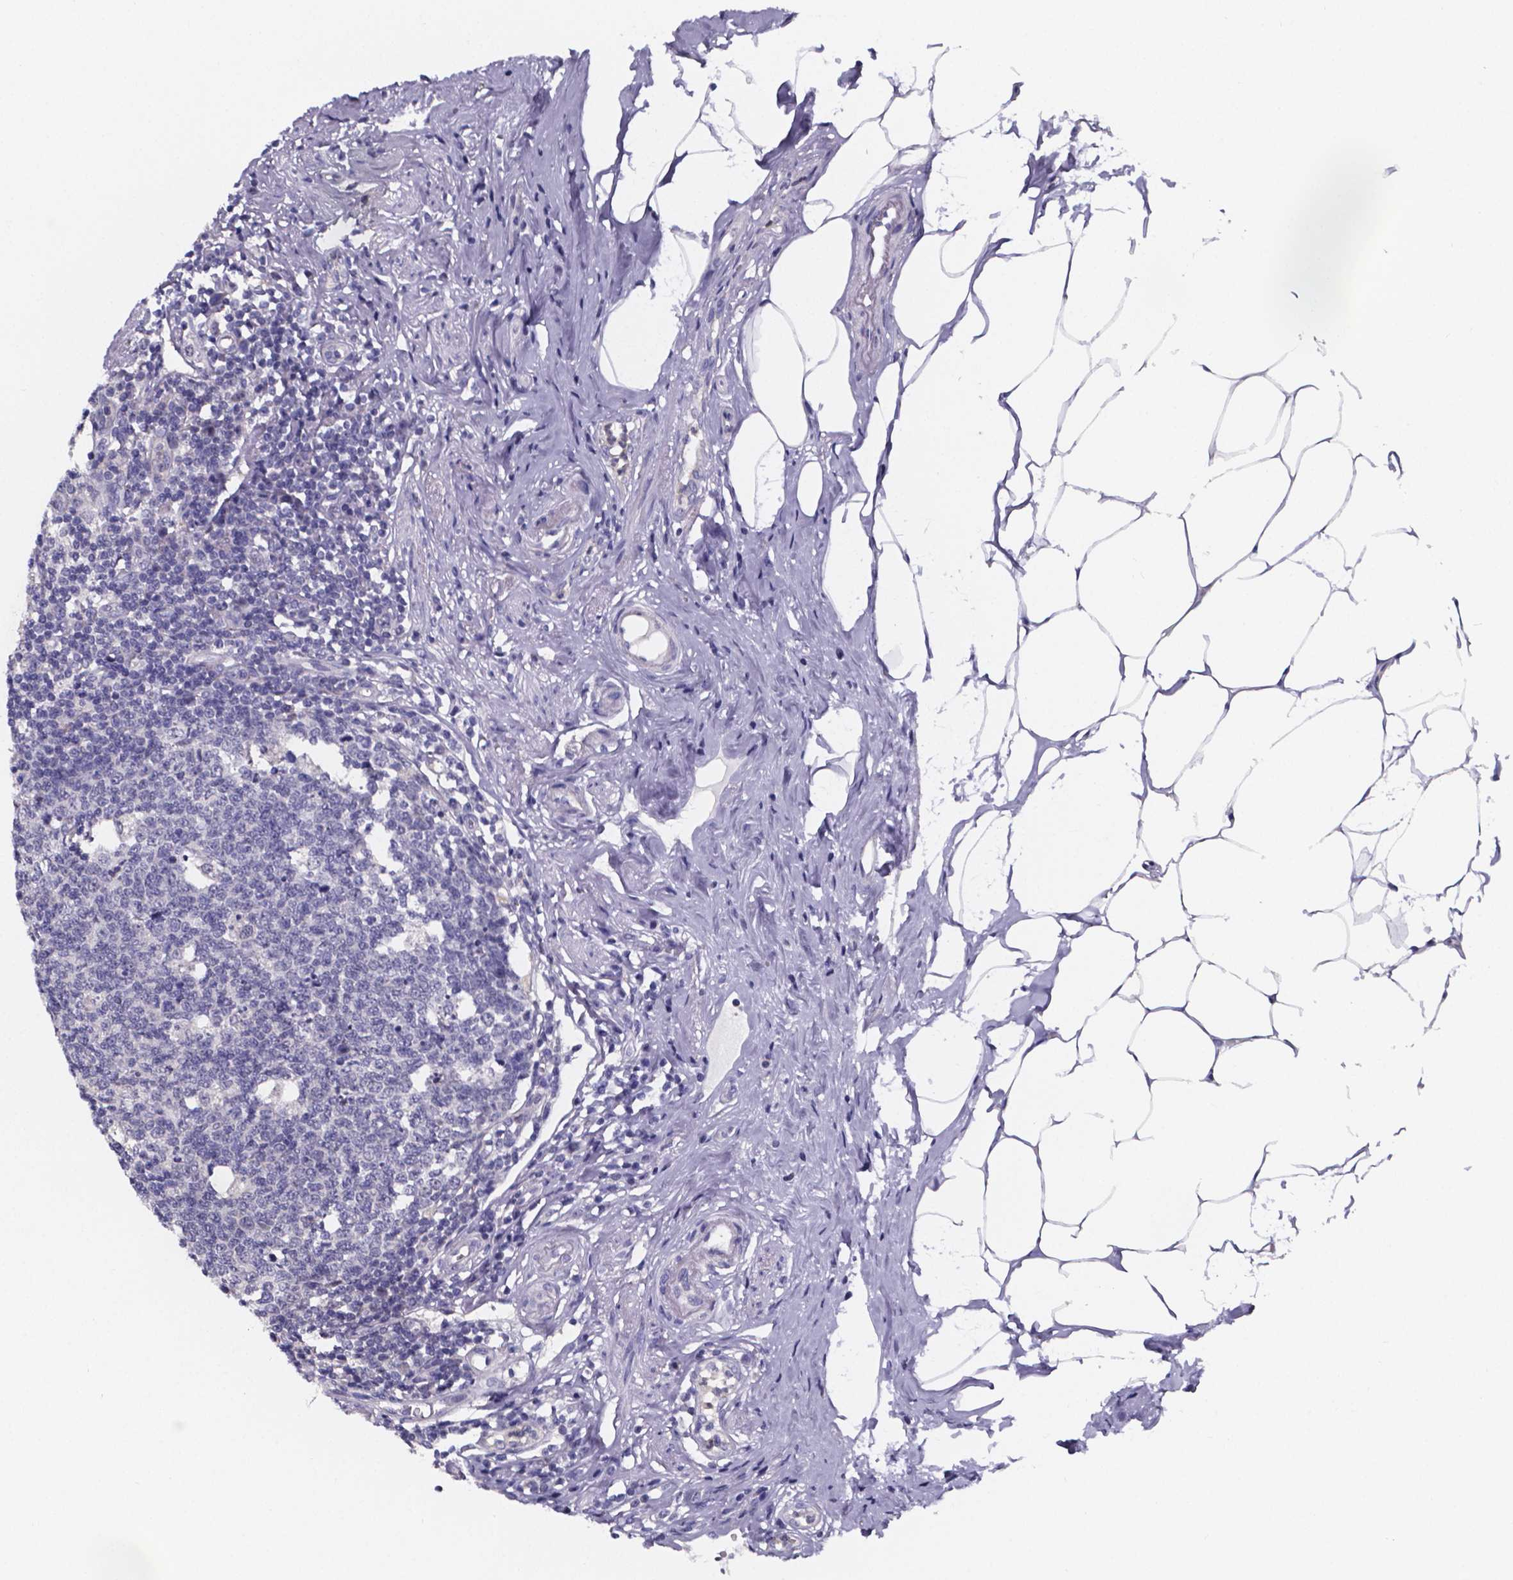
{"staining": {"intensity": "moderate", "quantity": "<25%", "location": "cytoplasmic/membranous"}, "tissue": "appendix", "cell_type": "Glandular cells", "image_type": "normal", "snomed": [{"axis": "morphology", "description": "Normal tissue, NOS"}, {"axis": "morphology", "description": "Carcinoma, endometroid"}, {"axis": "topography", "description": "Appendix"}, {"axis": "topography", "description": "Colon"}], "caption": "Glandular cells display moderate cytoplasmic/membranous staining in approximately <25% of cells in normal appendix. The staining was performed using DAB (3,3'-diaminobenzidine), with brown indicating positive protein expression. Nuclei are stained blue with hematoxylin.", "gene": "IZUMO1", "patient": {"sex": "female", "age": 60}}